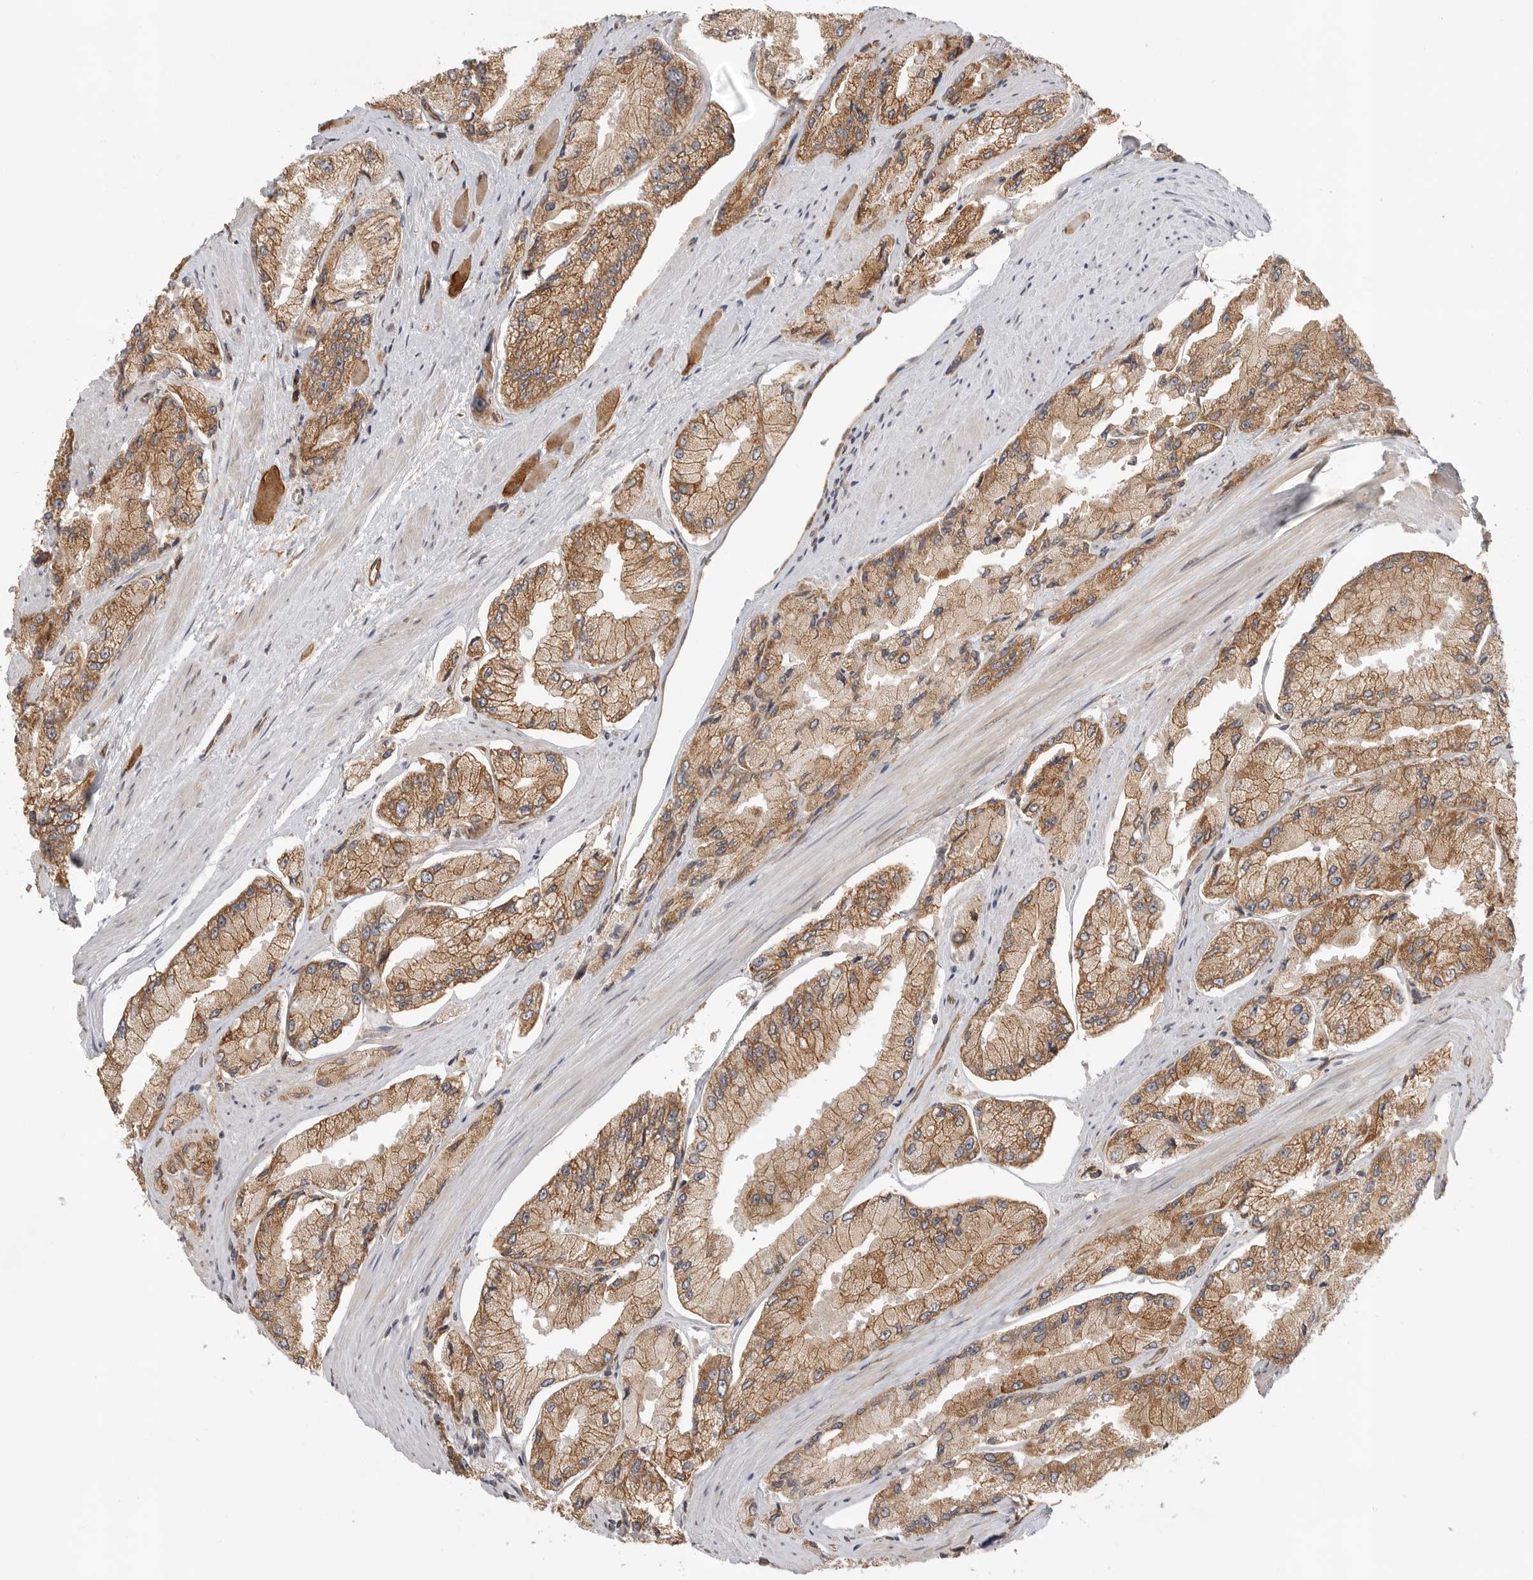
{"staining": {"intensity": "moderate", "quantity": ">75%", "location": "cytoplasmic/membranous"}, "tissue": "prostate cancer", "cell_type": "Tumor cells", "image_type": "cancer", "snomed": [{"axis": "morphology", "description": "Adenocarcinoma, High grade"}, {"axis": "topography", "description": "Prostate"}], "caption": "Human prostate cancer (high-grade adenocarcinoma) stained with a protein marker displays moderate staining in tumor cells.", "gene": "ATOH7", "patient": {"sex": "male", "age": 58}}